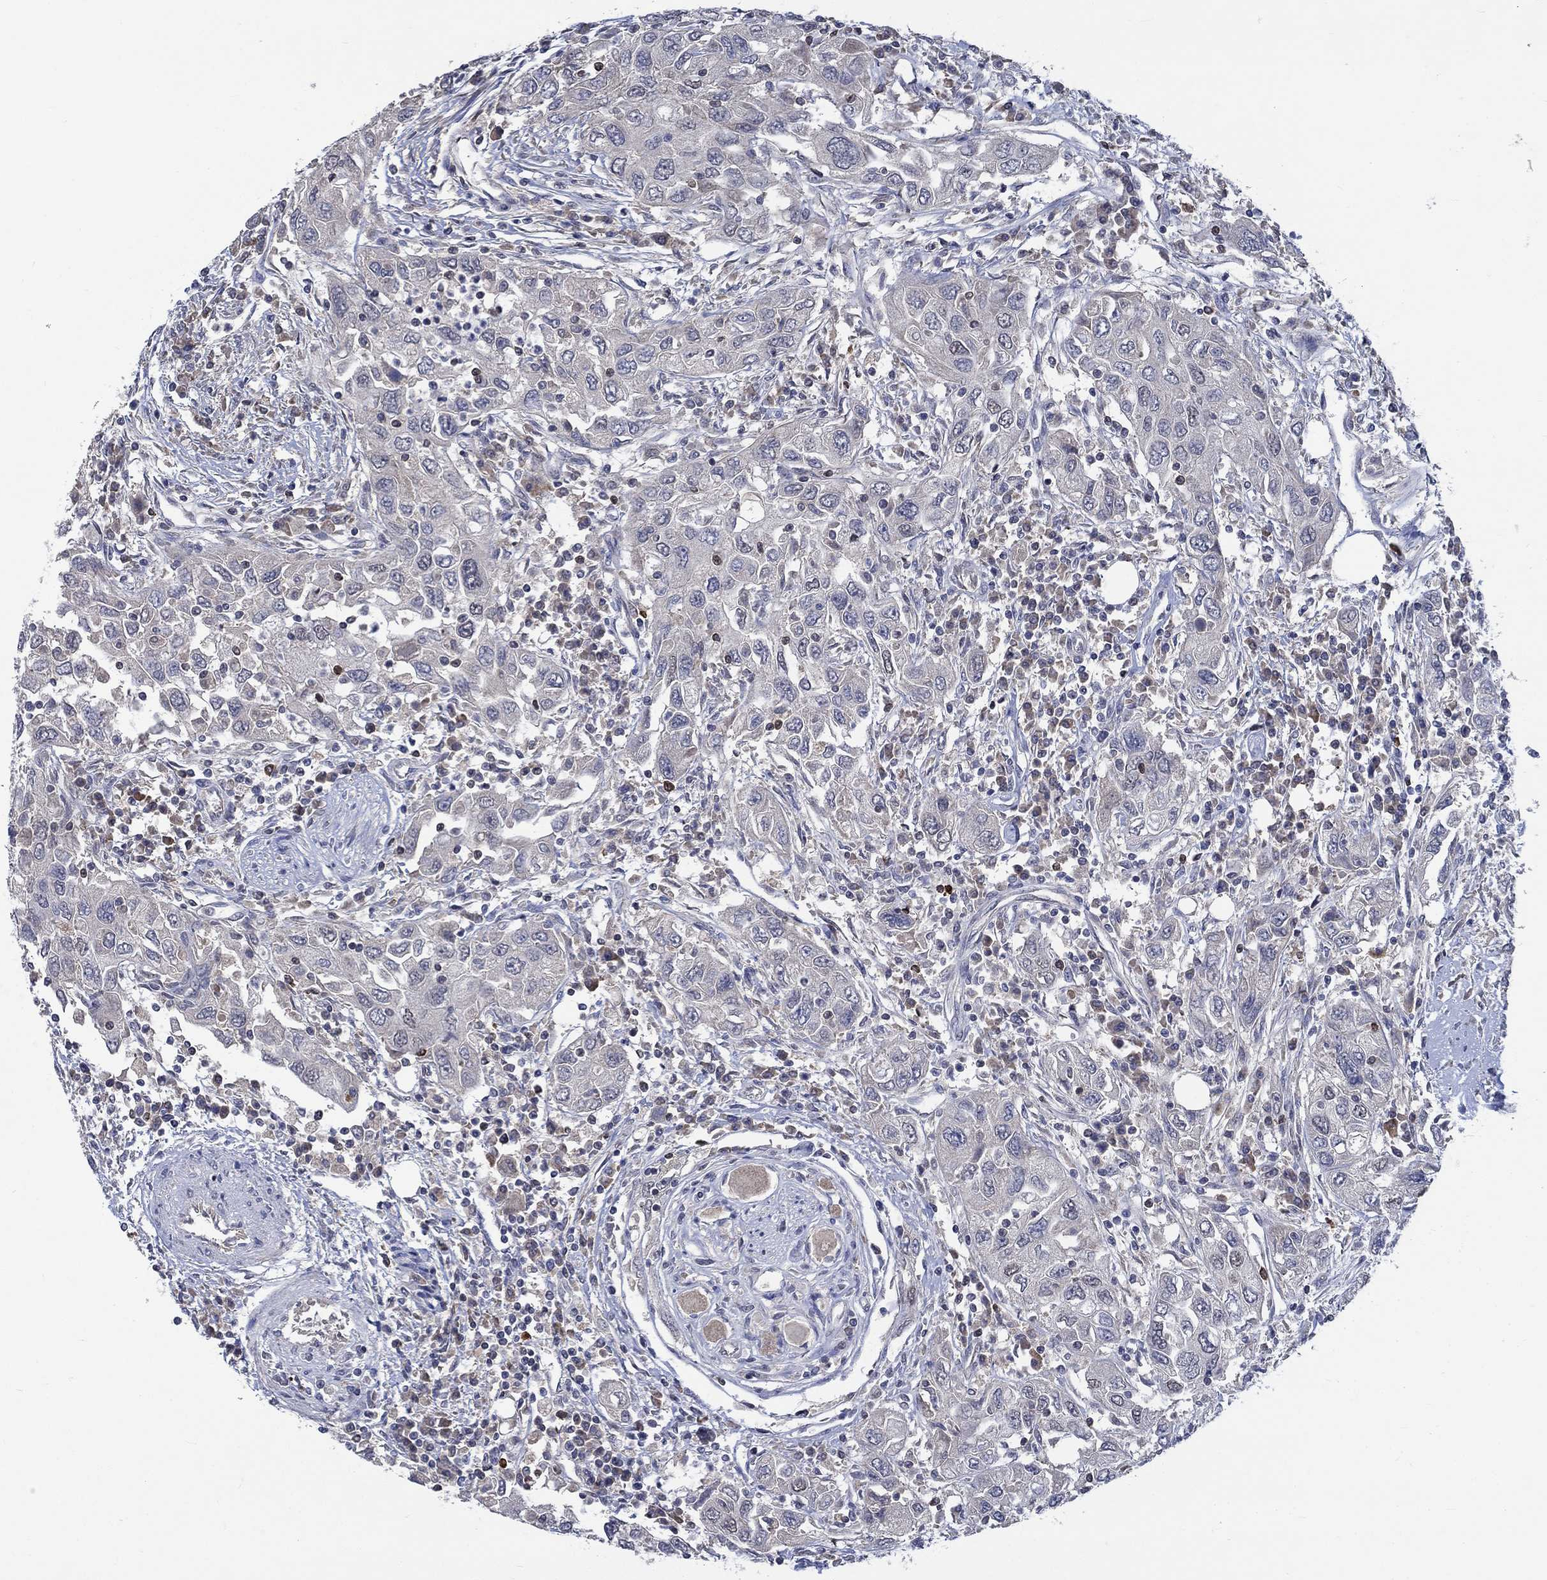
{"staining": {"intensity": "negative", "quantity": "none", "location": "none"}, "tissue": "urothelial cancer", "cell_type": "Tumor cells", "image_type": "cancer", "snomed": [{"axis": "morphology", "description": "Urothelial carcinoma, High grade"}, {"axis": "topography", "description": "Urinary bladder"}], "caption": "The immunohistochemistry (IHC) photomicrograph has no significant expression in tumor cells of high-grade urothelial carcinoma tissue.", "gene": "HTN1", "patient": {"sex": "male", "age": 76}}